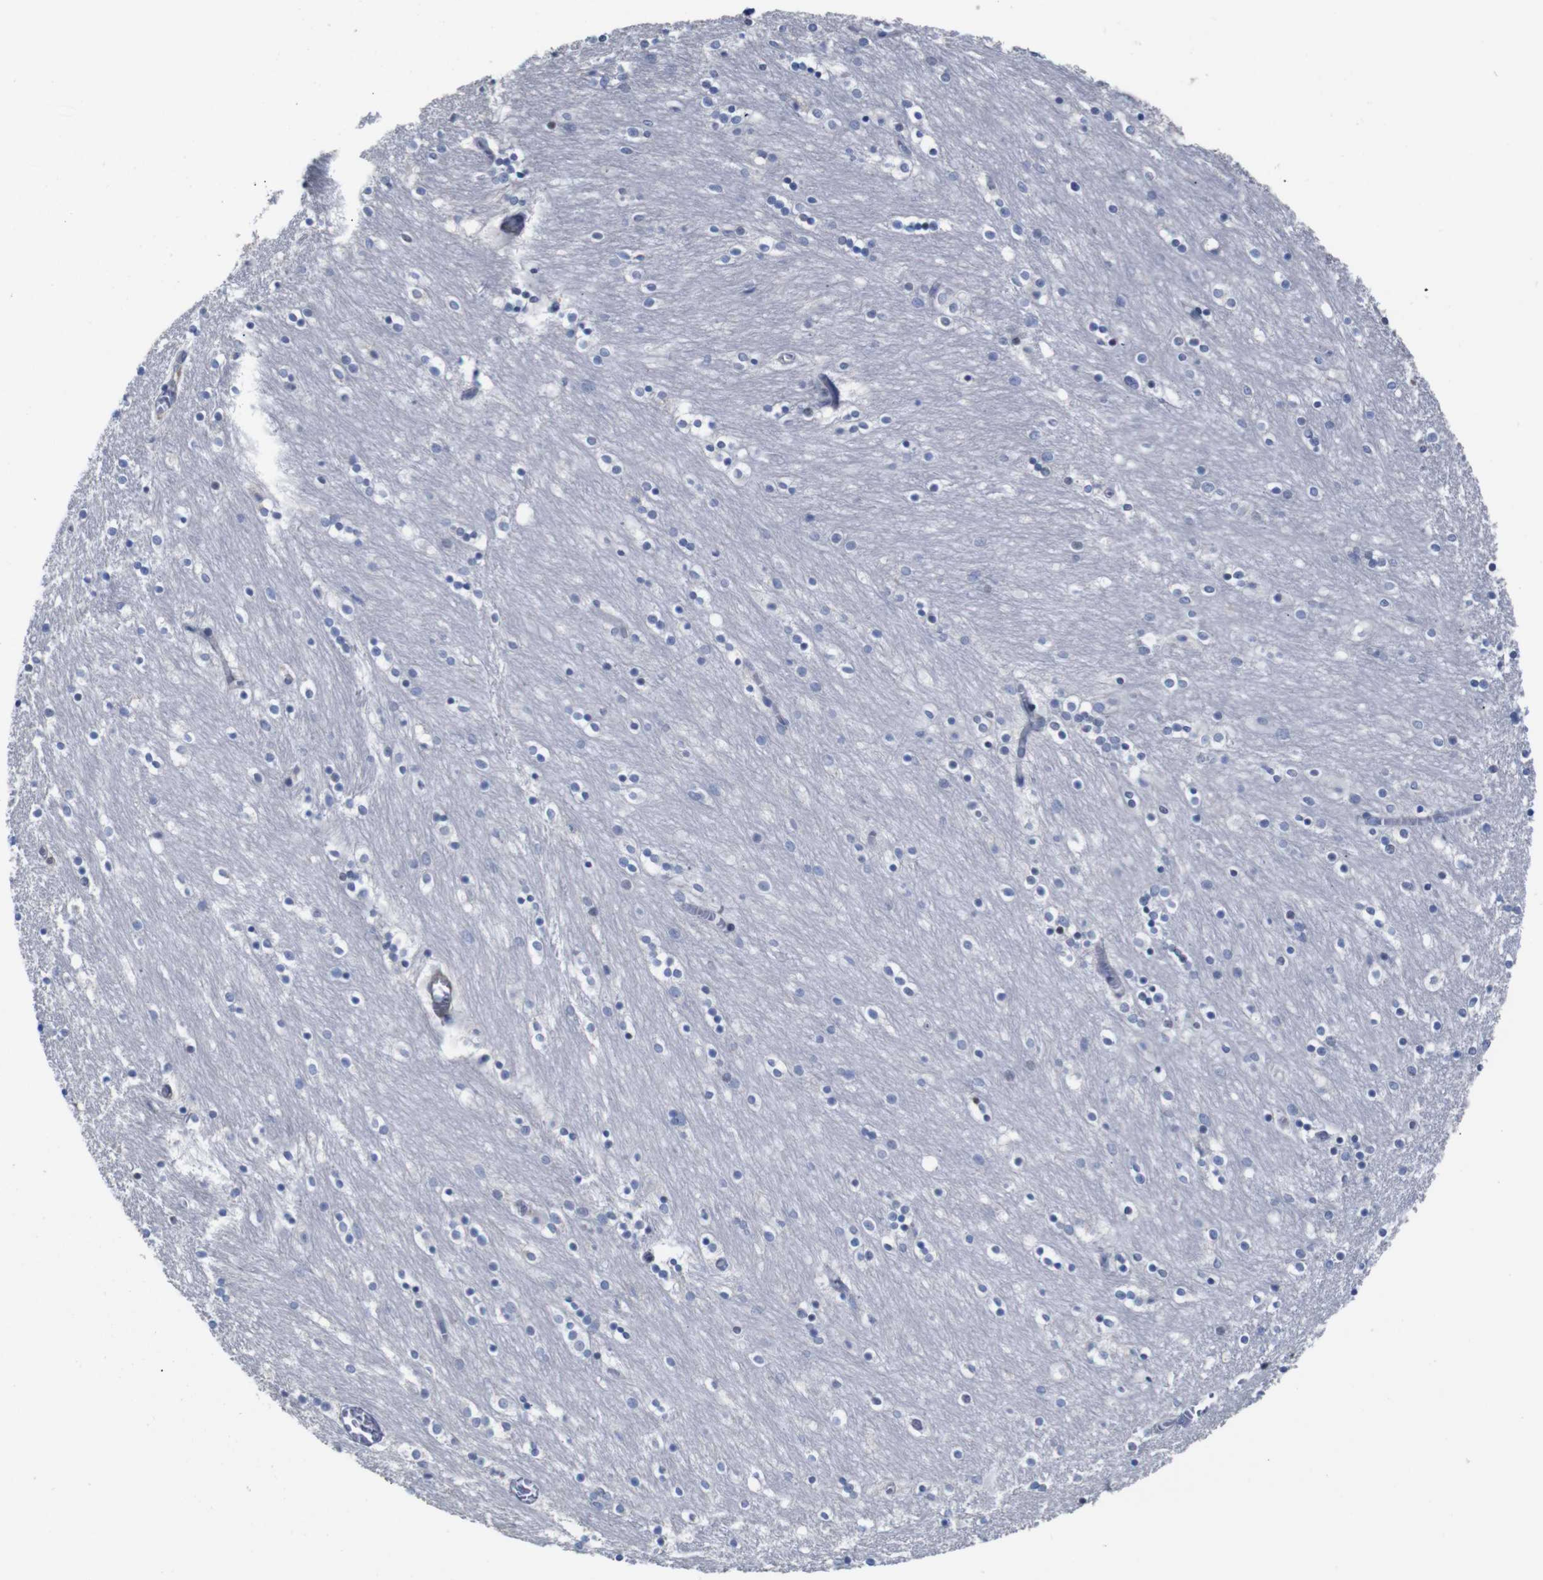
{"staining": {"intensity": "moderate", "quantity": "<25%", "location": "nuclear"}, "tissue": "caudate", "cell_type": "Glial cells", "image_type": "normal", "snomed": [{"axis": "morphology", "description": "Normal tissue, NOS"}, {"axis": "topography", "description": "Lateral ventricle wall"}], "caption": "A micrograph showing moderate nuclear expression in about <25% of glial cells in normal caudate, as visualized by brown immunohistochemical staining.", "gene": "TCEAL9", "patient": {"sex": "female", "age": 54}}